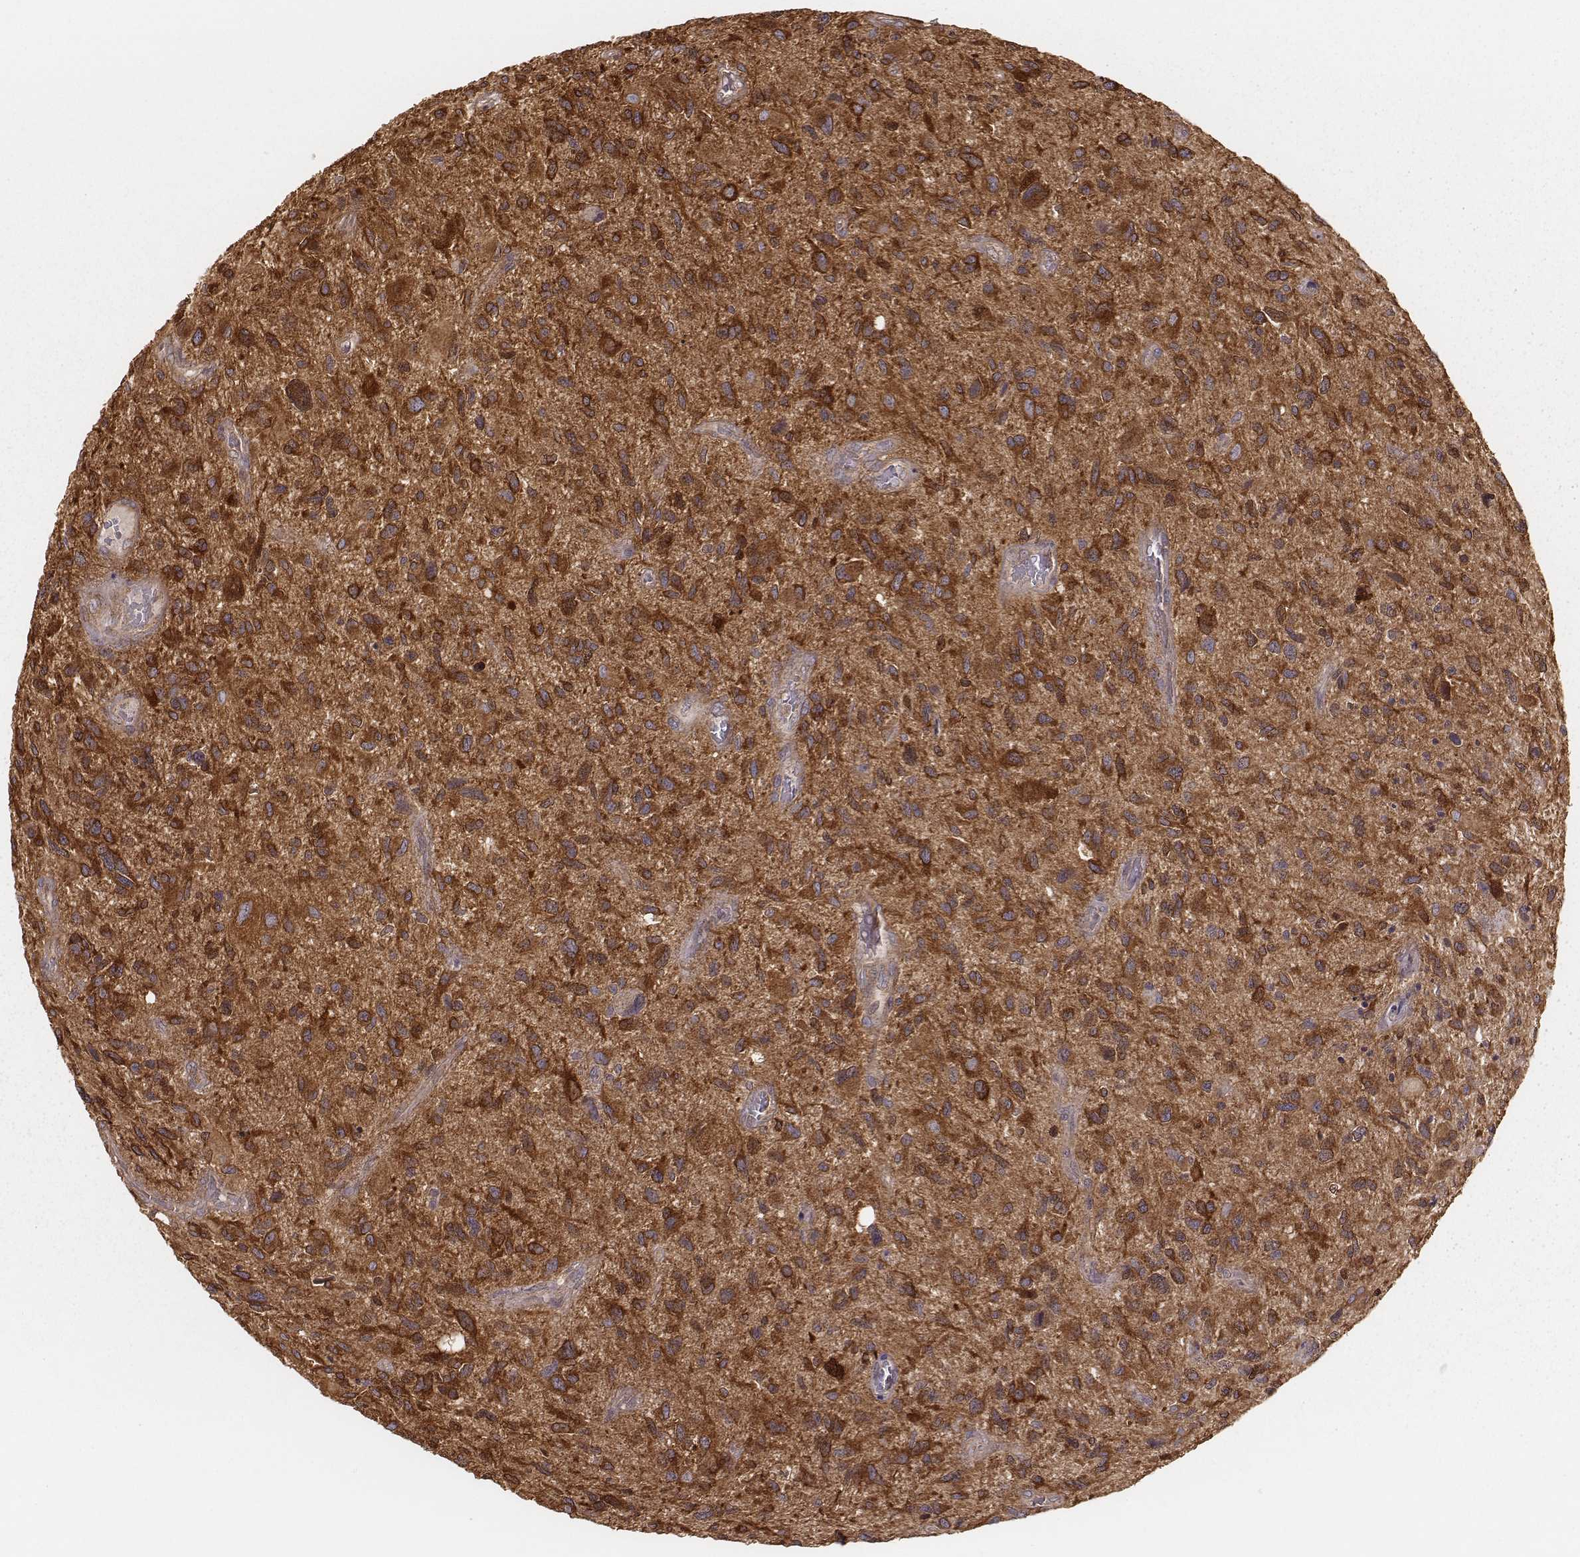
{"staining": {"intensity": "strong", "quantity": ">75%", "location": "cytoplasmic/membranous"}, "tissue": "glioma", "cell_type": "Tumor cells", "image_type": "cancer", "snomed": [{"axis": "morphology", "description": "Glioma, malignant, NOS"}, {"axis": "morphology", "description": "Glioma, malignant, High grade"}, {"axis": "topography", "description": "Brain"}], "caption": "Immunohistochemistry micrograph of neoplastic tissue: glioma (malignant) stained using immunohistochemistry exhibits high levels of strong protein expression localized specifically in the cytoplasmic/membranous of tumor cells, appearing as a cytoplasmic/membranous brown color.", "gene": "CARS1", "patient": {"sex": "female", "age": 71}}